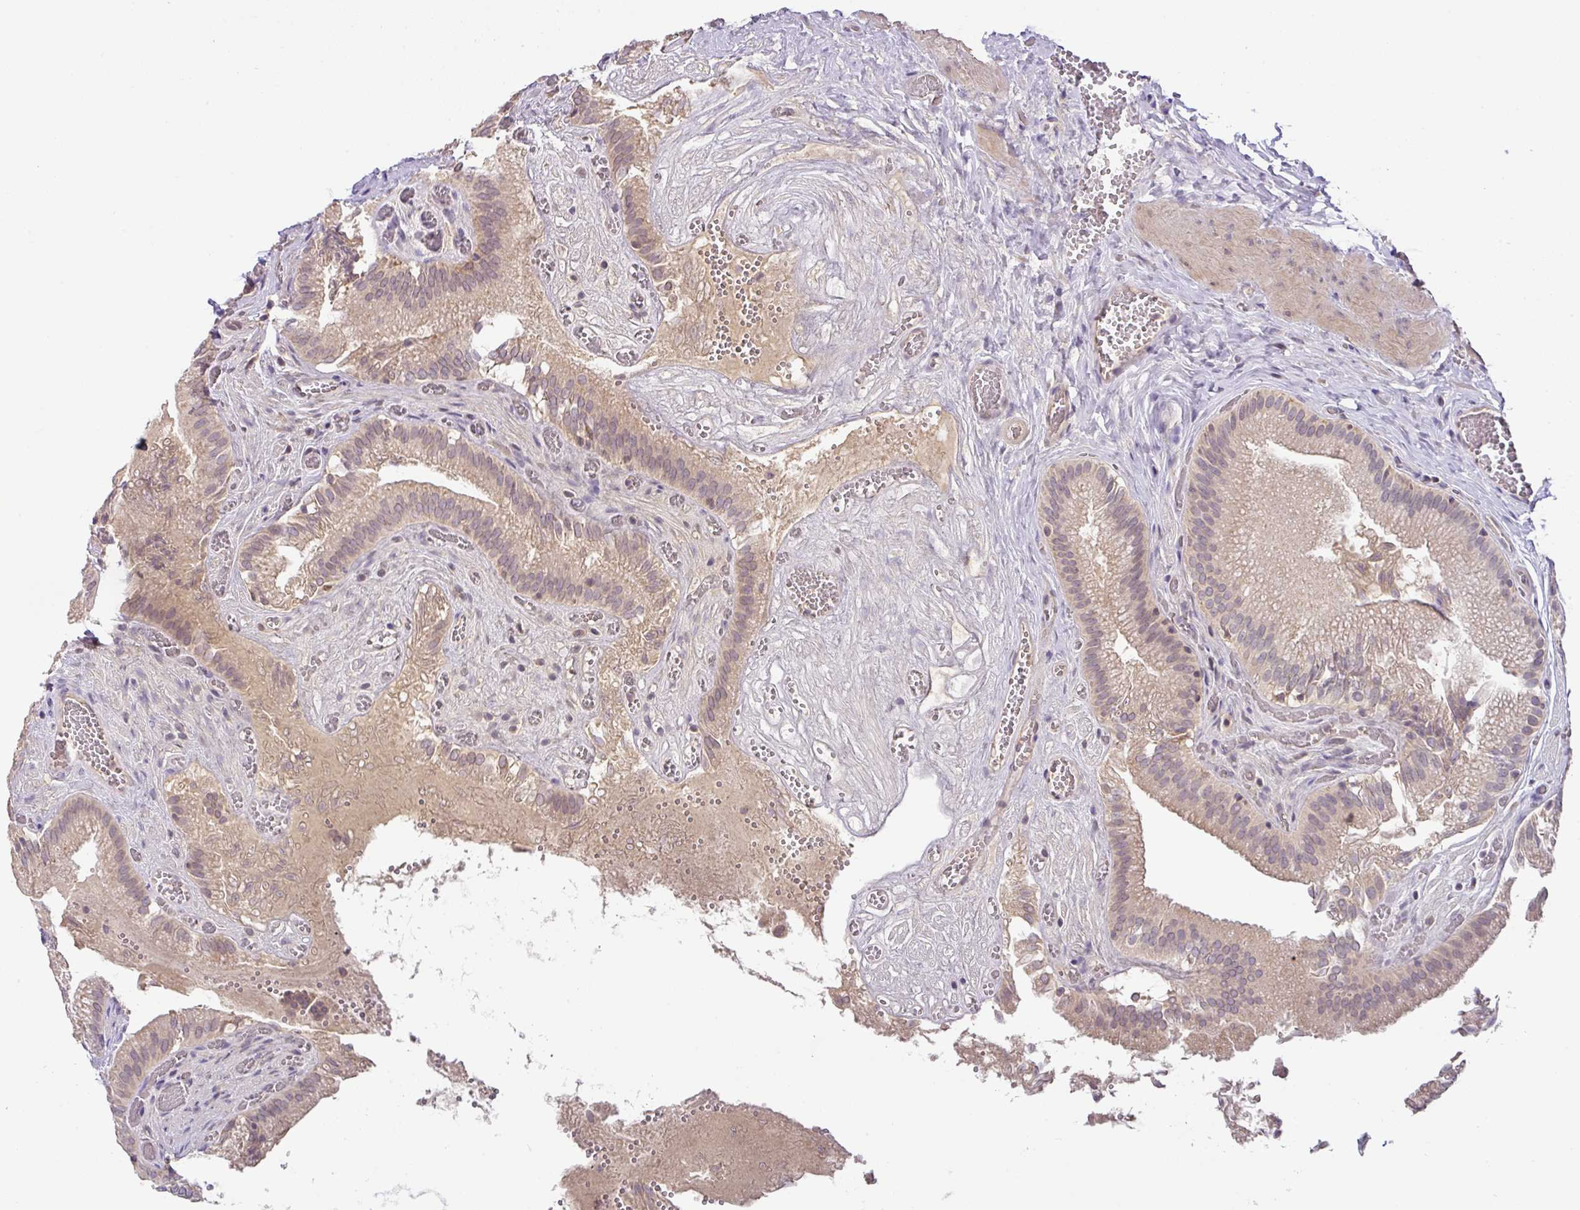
{"staining": {"intensity": "moderate", "quantity": ">75%", "location": "cytoplasmic/membranous"}, "tissue": "gallbladder", "cell_type": "Glandular cells", "image_type": "normal", "snomed": [{"axis": "morphology", "description": "Normal tissue, NOS"}, {"axis": "topography", "description": "Gallbladder"}, {"axis": "topography", "description": "Peripheral nerve tissue"}], "caption": "Moderate cytoplasmic/membranous staining for a protein is present in approximately >75% of glandular cells of benign gallbladder using IHC.", "gene": "GCNT7", "patient": {"sex": "male", "age": 17}}